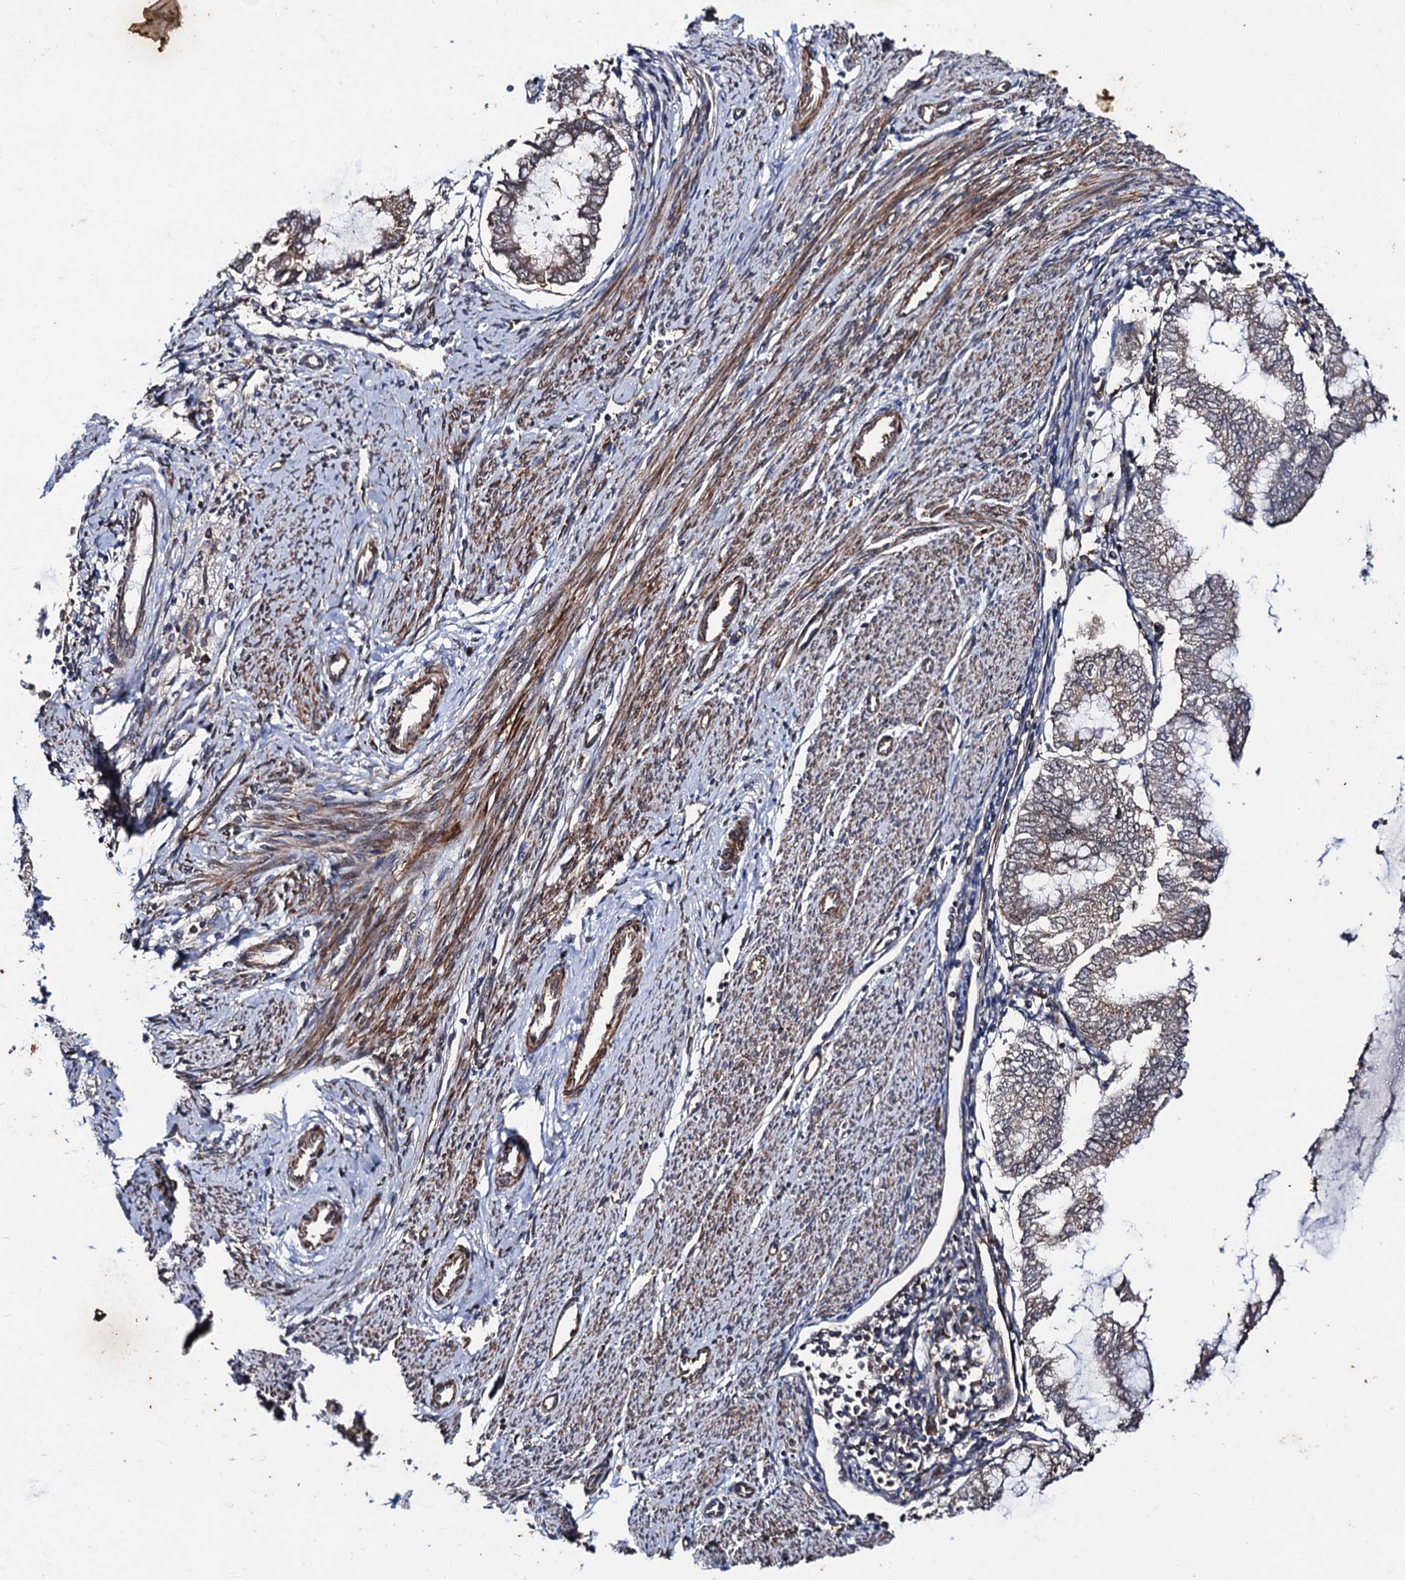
{"staining": {"intensity": "weak", "quantity": "25%-75%", "location": "cytoplasmic/membranous"}, "tissue": "endometrial cancer", "cell_type": "Tumor cells", "image_type": "cancer", "snomed": [{"axis": "morphology", "description": "Adenocarcinoma, NOS"}, {"axis": "topography", "description": "Endometrium"}], "caption": "Immunohistochemistry (IHC) micrograph of neoplastic tissue: adenocarcinoma (endometrial) stained using IHC reveals low levels of weak protein expression localized specifically in the cytoplasmic/membranous of tumor cells, appearing as a cytoplasmic/membranous brown color.", "gene": "DYDC1", "patient": {"sex": "female", "age": 79}}